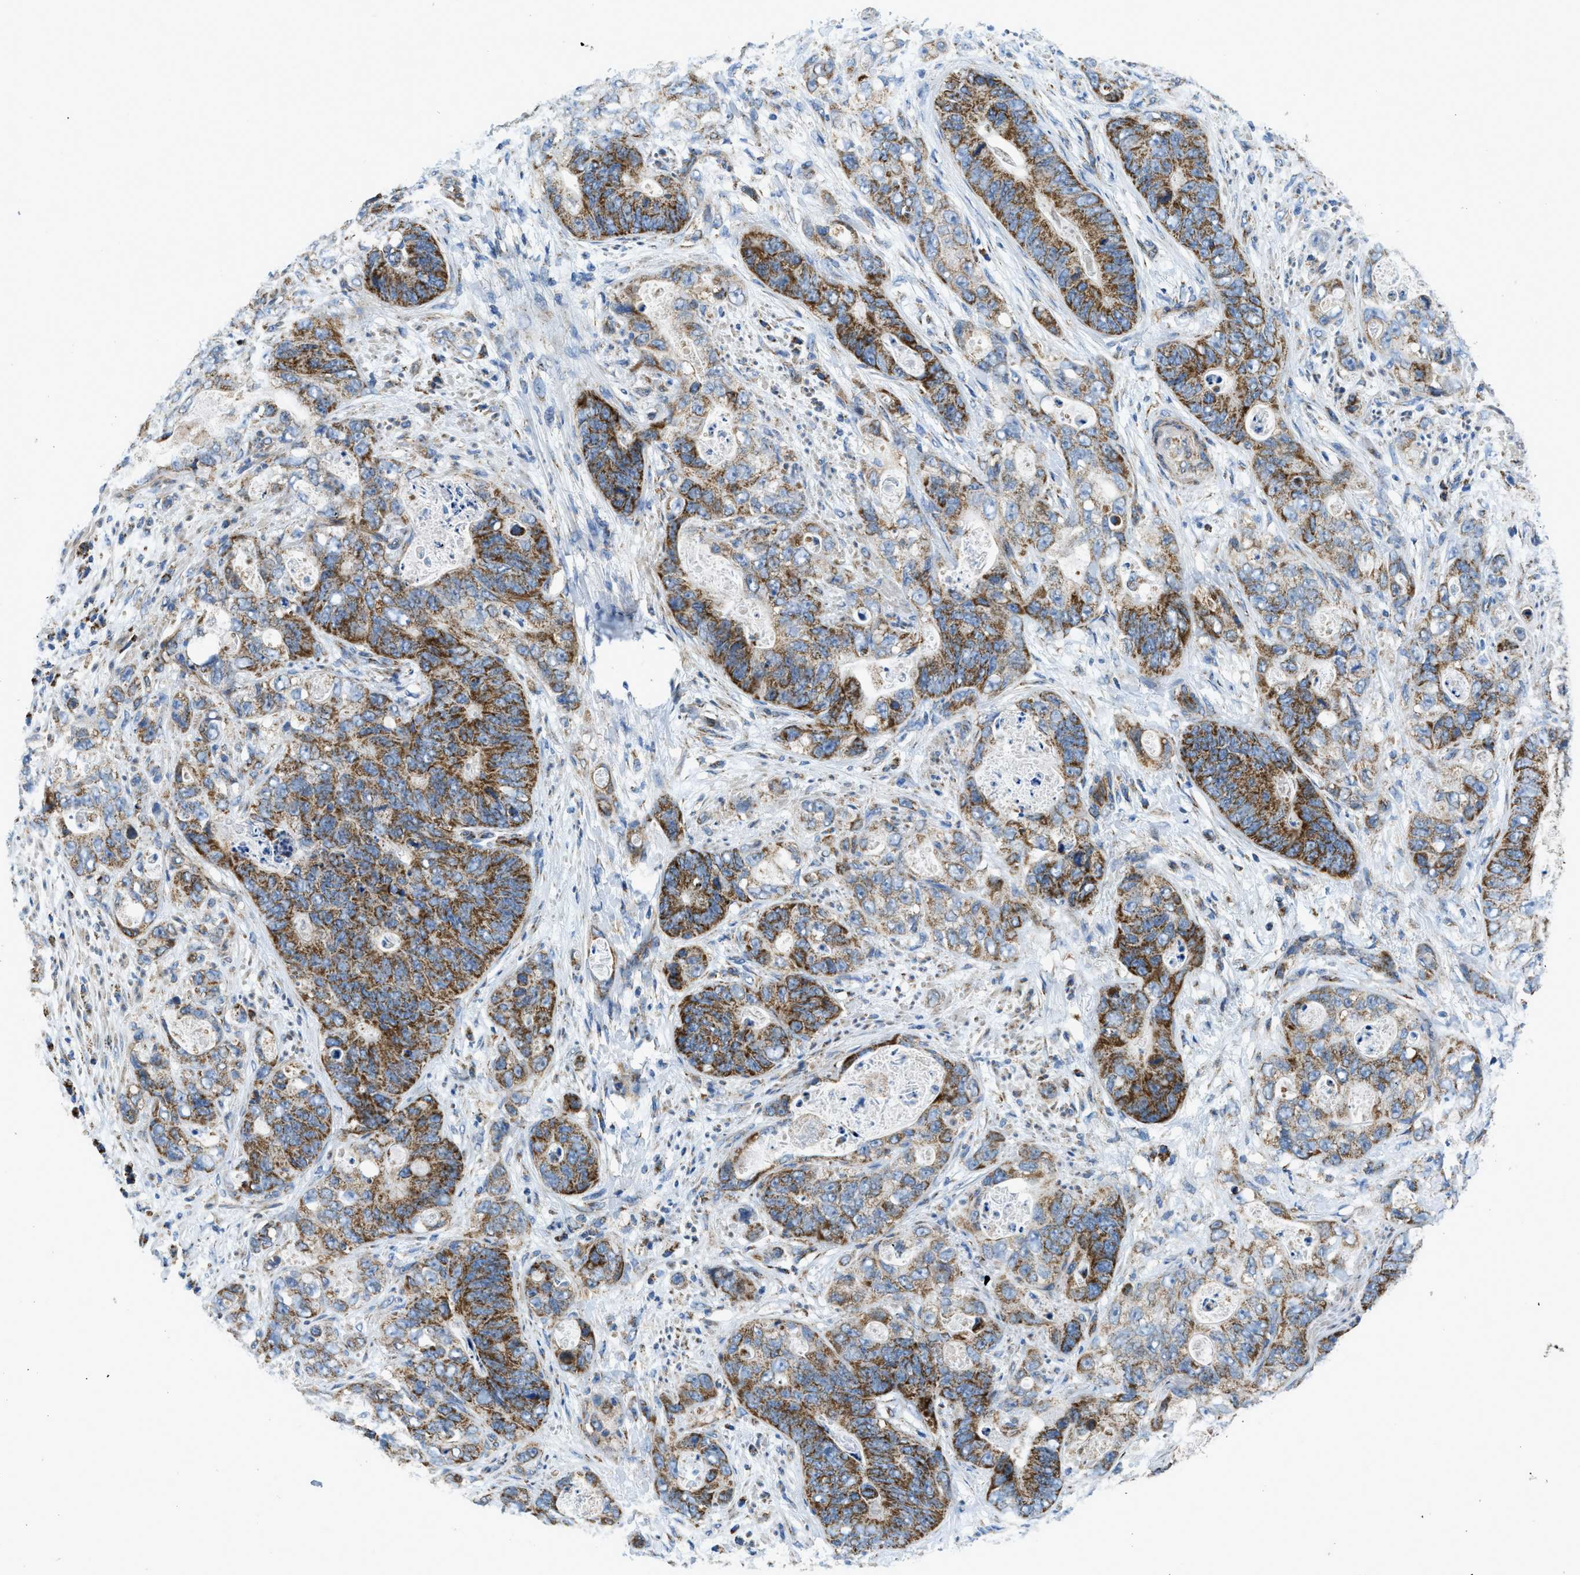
{"staining": {"intensity": "moderate", "quantity": ">75%", "location": "cytoplasmic/membranous"}, "tissue": "stomach cancer", "cell_type": "Tumor cells", "image_type": "cancer", "snomed": [{"axis": "morphology", "description": "Adenocarcinoma, NOS"}, {"axis": "topography", "description": "Stomach"}], "caption": "A high-resolution histopathology image shows immunohistochemistry staining of stomach cancer, which displays moderate cytoplasmic/membranous positivity in about >75% of tumor cells.", "gene": "STK33", "patient": {"sex": "female", "age": 89}}